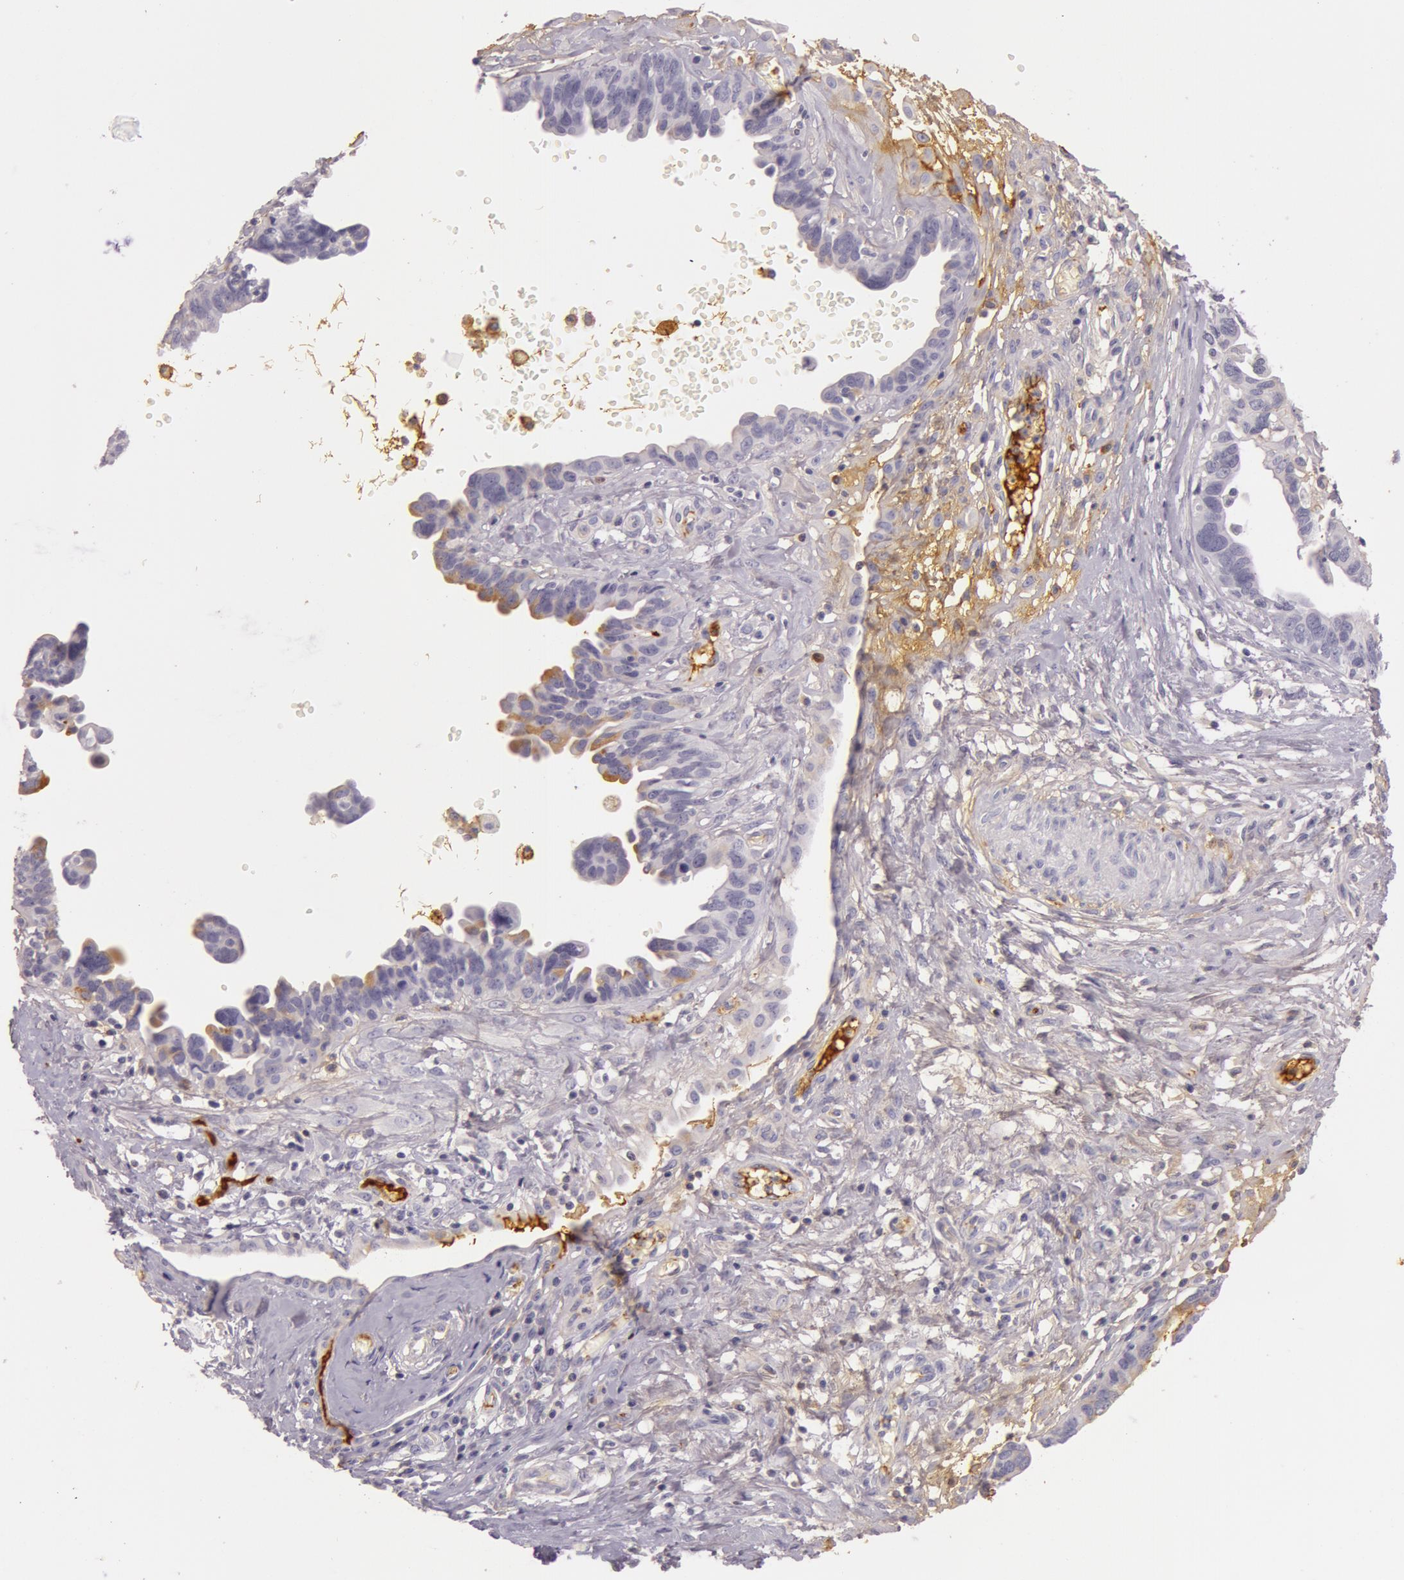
{"staining": {"intensity": "negative", "quantity": "none", "location": "none"}, "tissue": "ovarian cancer", "cell_type": "Tumor cells", "image_type": "cancer", "snomed": [{"axis": "morphology", "description": "Cystadenocarcinoma, serous, NOS"}, {"axis": "topography", "description": "Ovary"}], "caption": "An IHC histopathology image of ovarian cancer (serous cystadenocarcinoma) is shown. There is no staining in tumor cells of ovarian cancer (serous cystadenocarcinoma).", "gene": "C4BPA", "patient": {"sex": "female", "age": 64}}